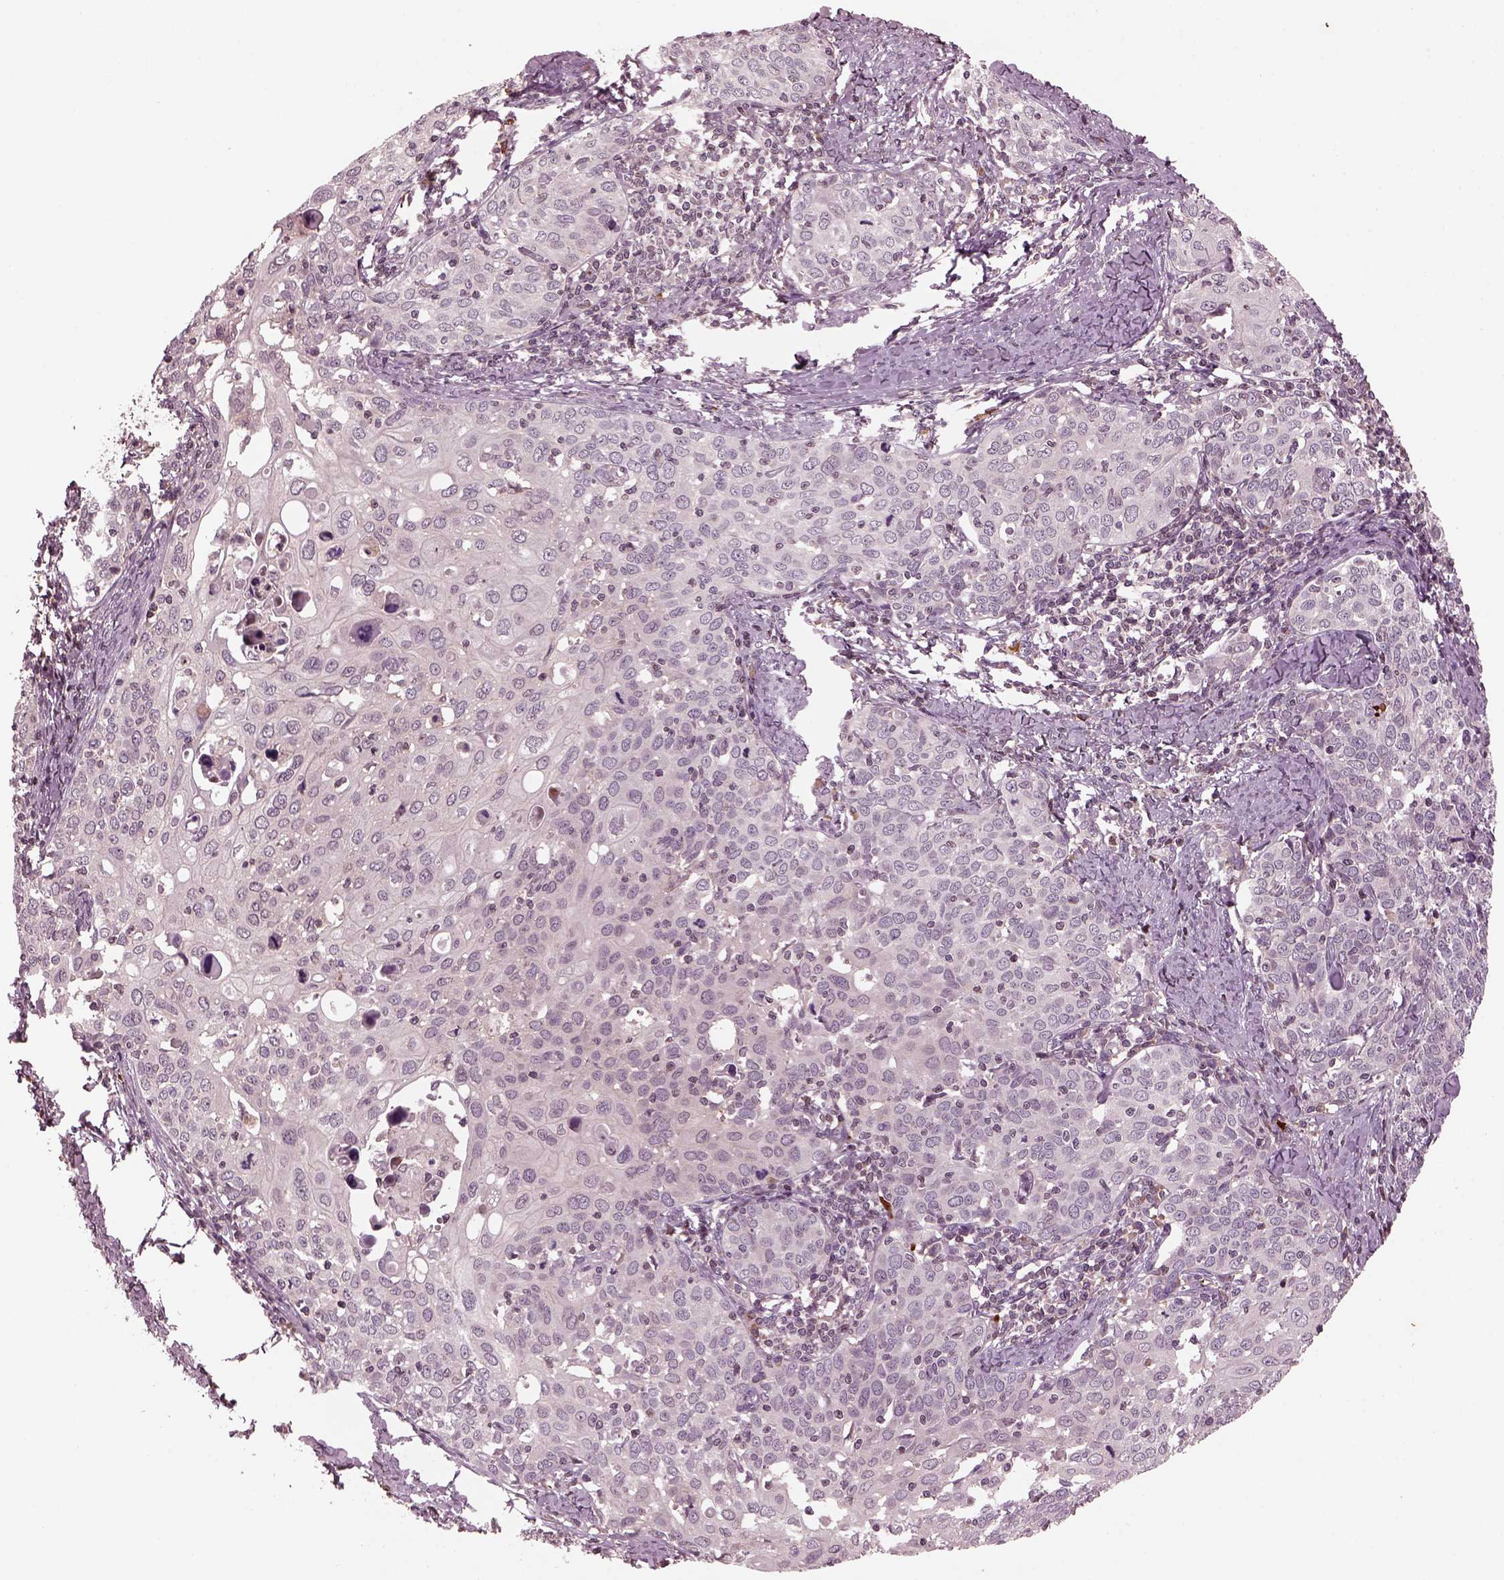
{"staining": {"intensity": "negative", "quantity": "none", "location": "none"}, "tissue": "cervical cancer", "cell_type": "Tumor cells", "image_type": "cancer", "snomed": [{"axis": "morphology", "description": "Squamous cell carcinoma, NOS"}, {"axis": "topography", "description": "Cervix"}], "caption": "Tumor cells show no significant protein positivity in squamous cell carcinoma (cervical).", "gene": "PTX4", "patient": {"sex": "female", "age": 62}}